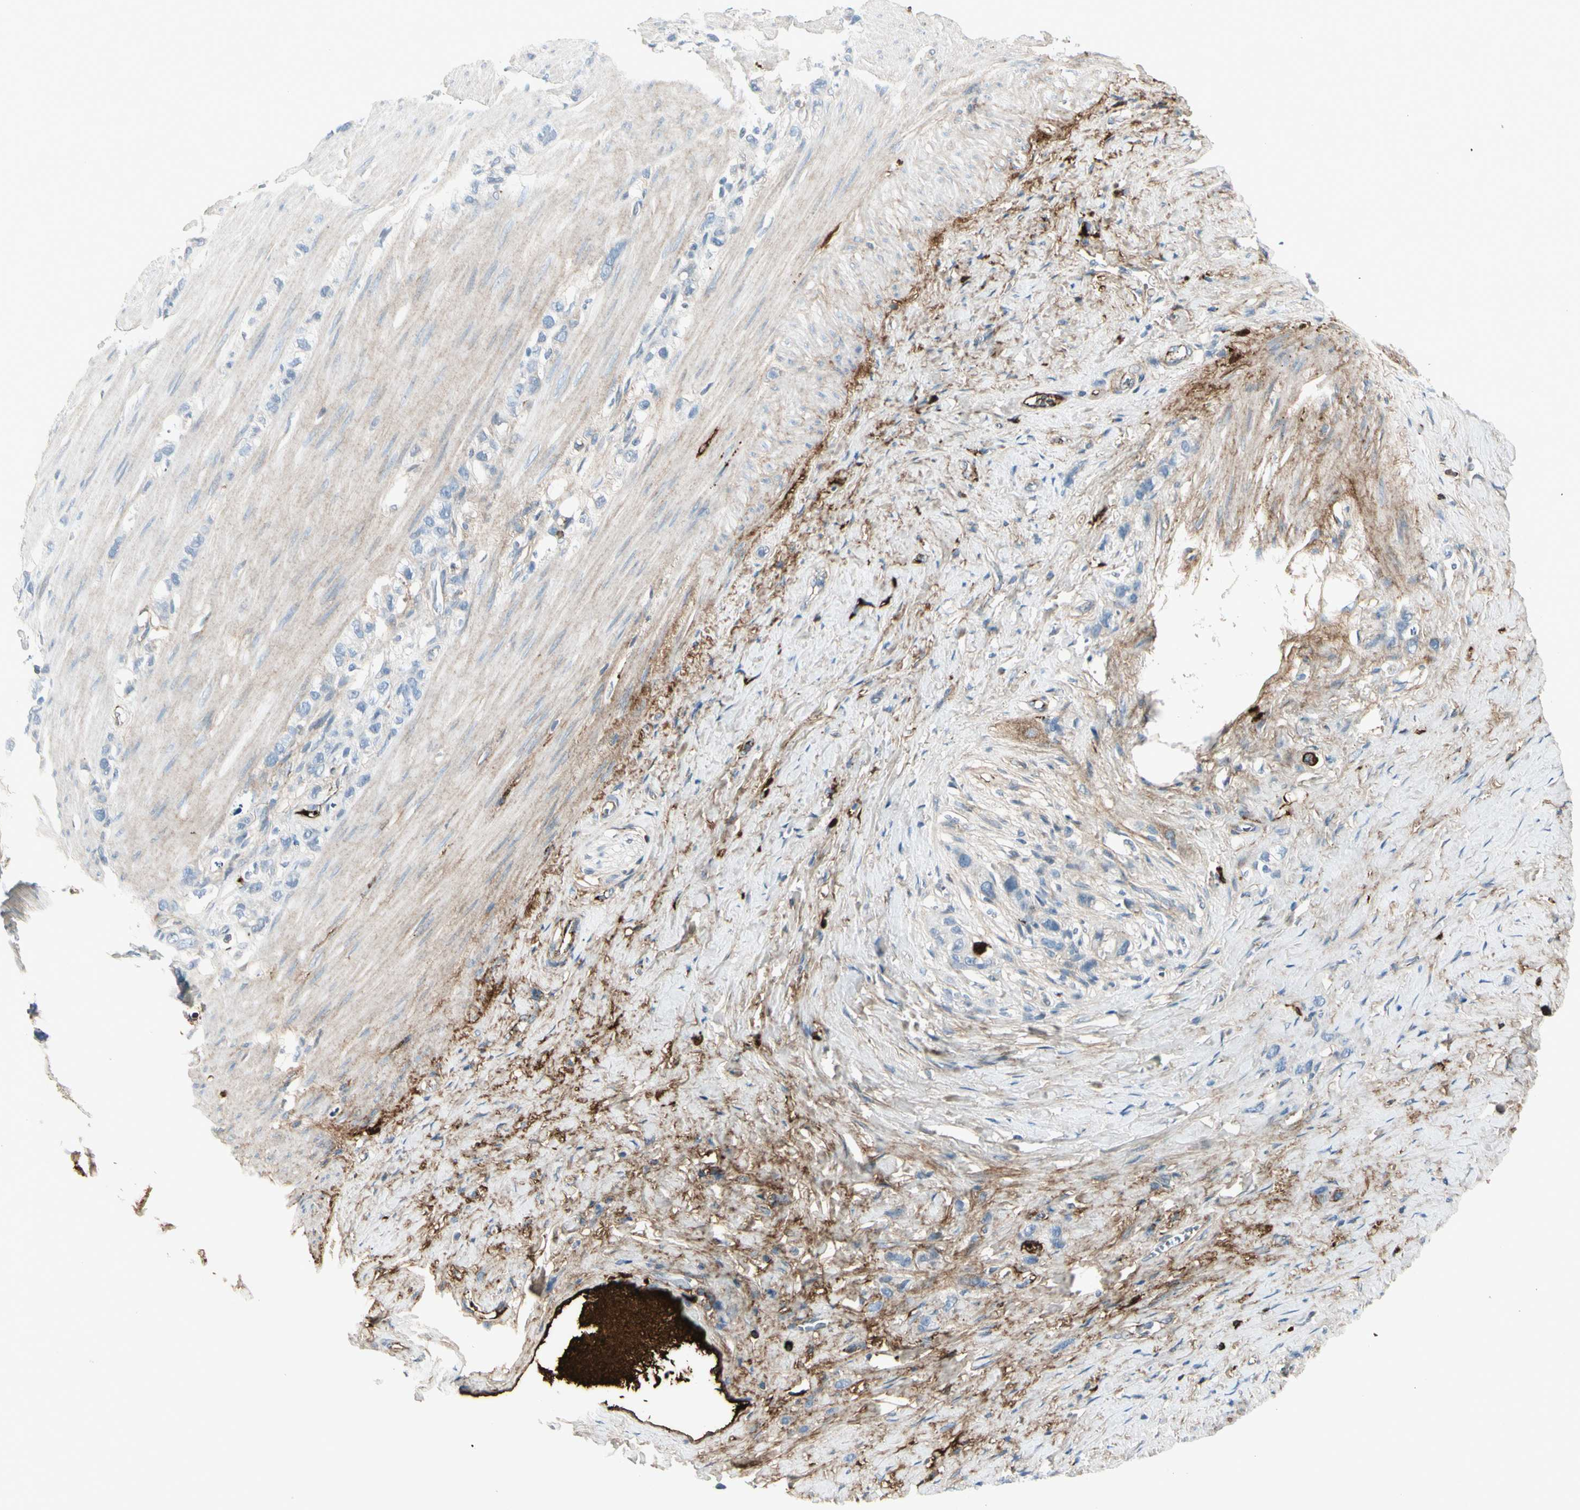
{"staining": {"intensity": "negative", "quantity": "none", "location": "none"}, "tissue": "stomach cancer", "cell_type": "Tumor cells", "image_type": "cancer", "snomed": [{"axis": "morphology", "description": "Normal tissue, NOS"}, {"axis": "morphology", "description": "Adenocarcinoma, NOS"}, {"axis": "morphology", "description": "Adenocarcinoma, High grade"}, {"axis": "topography", "description": "Stomach, upper"}, {"axis": "topography", "description": "Stomach"}], "caption": "Immunohistochemistry (IHC) histopathology image of neoplastic tissue: stomach cancer stained with DAB (3,3'-diaminobenzidine) displays no significant protein staining in tumor cells.", "gene": "IGHG1", "patient": {"sex": "female", "age": 65}}